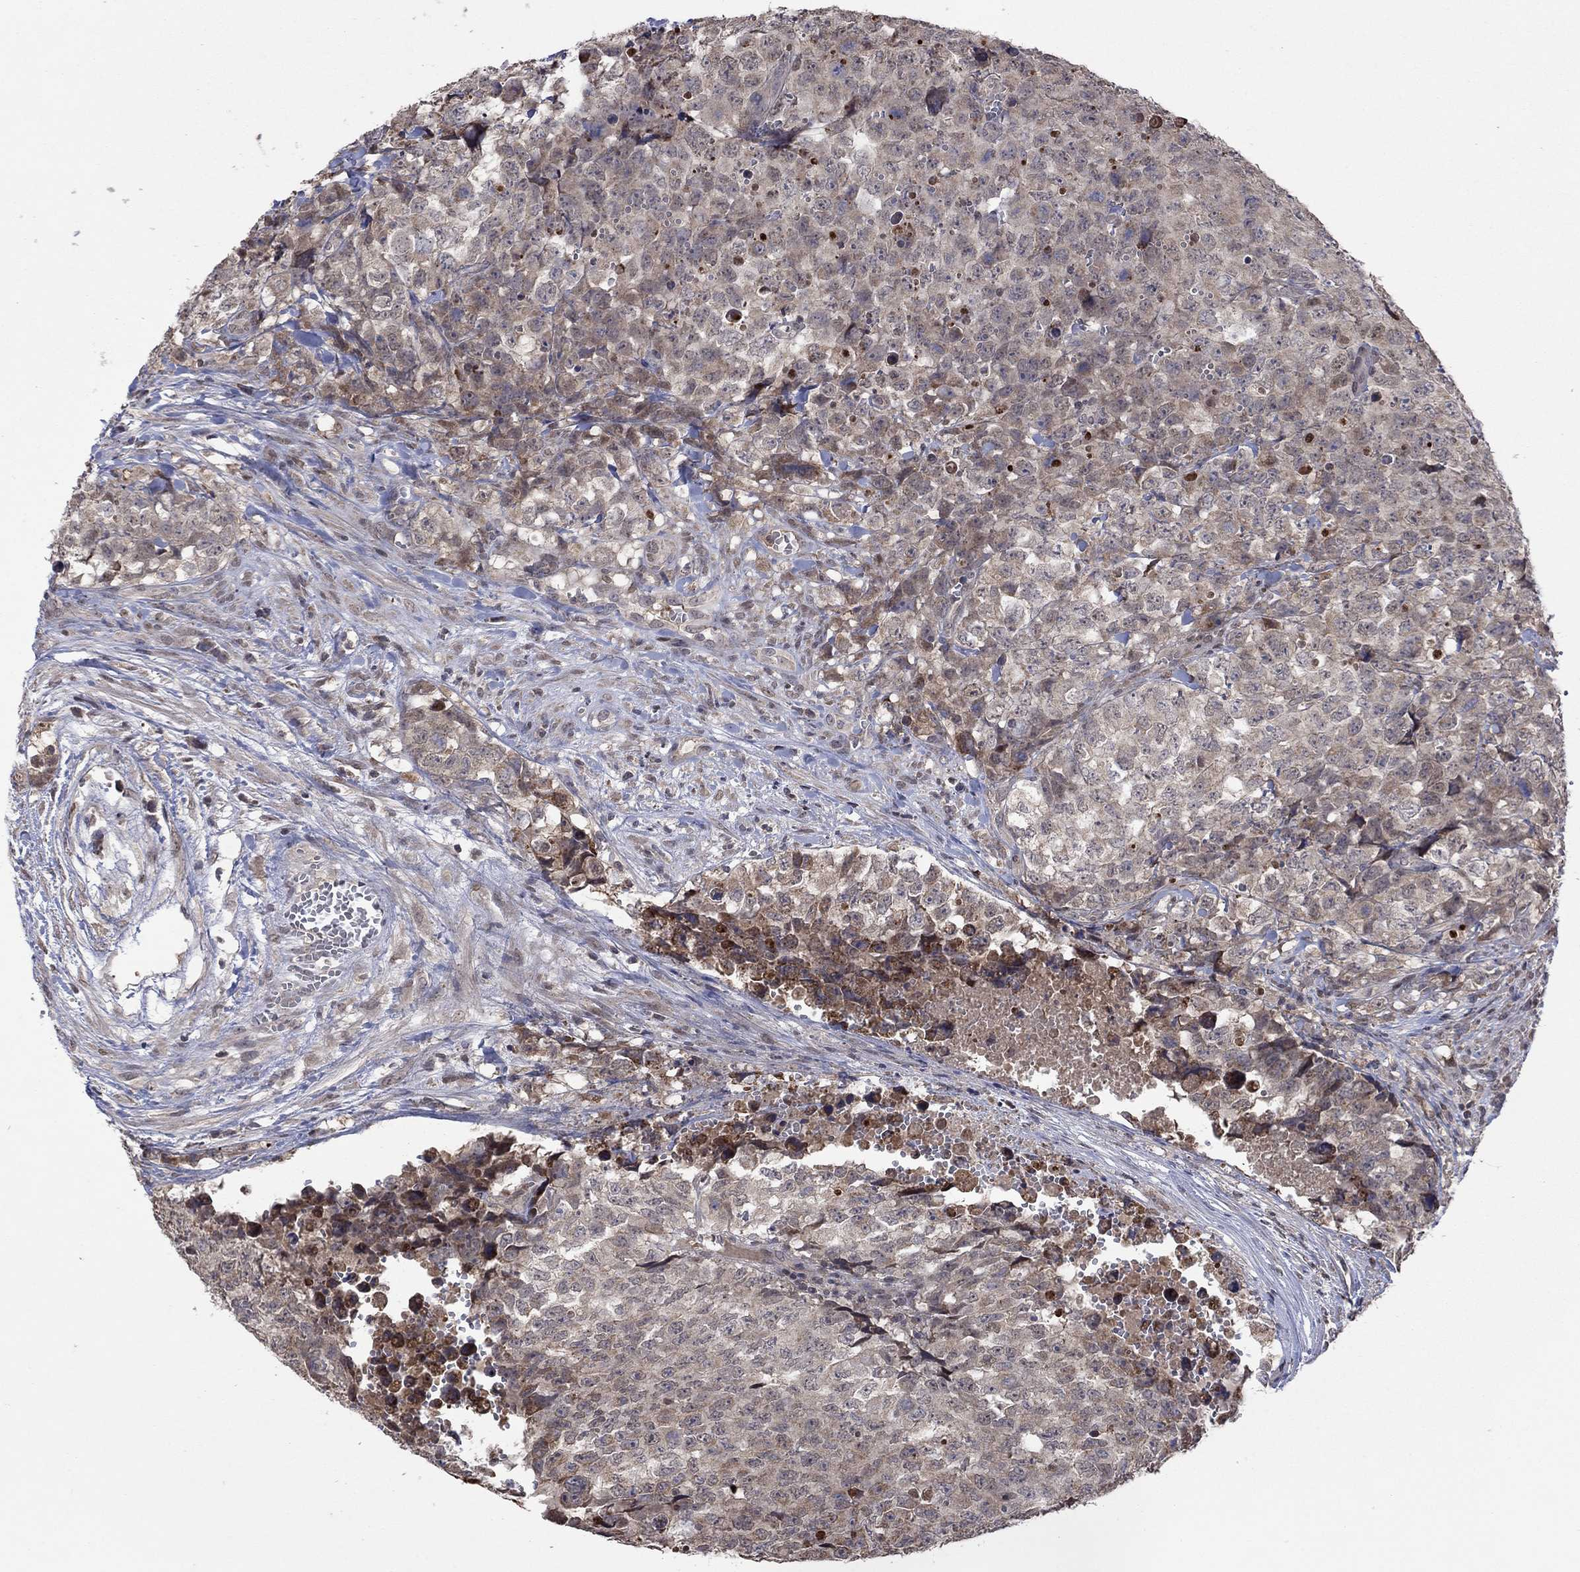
{"staining": {"intensity": "negative", "quantity": "none", "location": "none"}, "tissue": "testis cancer", "cell_type": "Tumor cells", "image_type": "cancer", "snomed": [{"axis": "morphology", "description": "Carcinoma, Embryonal, NOS"}, {"axis": "topography", "description": "Testis"}], "caption": "Immunohistochemistry (IHC) image of testis cancer (embryonal carcinoma) stained for a protein (brown), which demonstrates no expression in tumor cells.", "gene": "IAH1", "patient": {"sex": "male", "age": 23}}